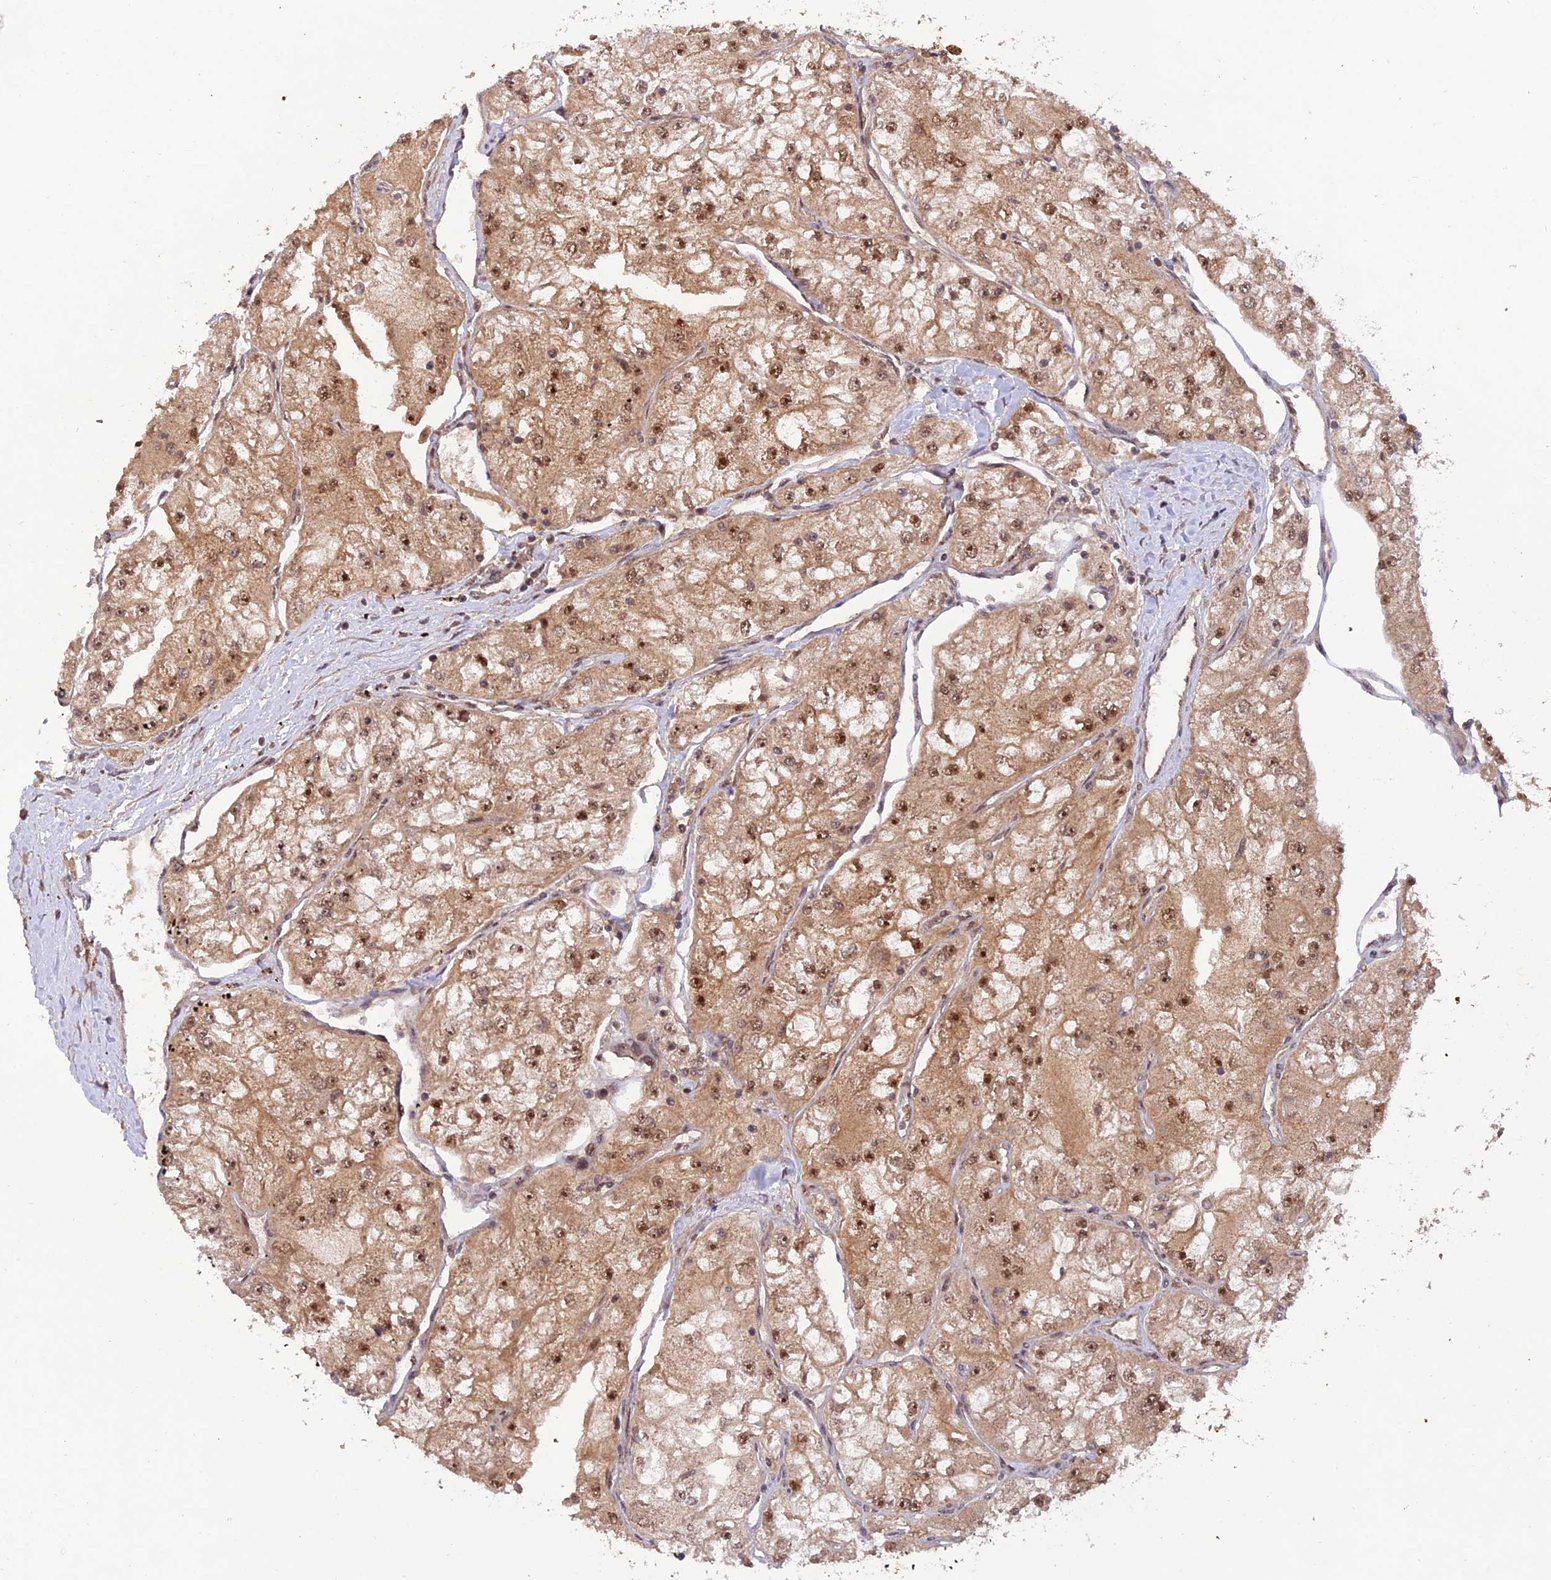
{"staining": {"intensity": "moderate", "quantity": ">75%", "location": "cytoplasmic/membranous,nuclear"}, "tissue": "renal cancer", "cell_type": "Tumor cells", "image_type": "cancer", "snomed": [{"axis": "morphology", "description": "Adenocarcinoma, NOS"}, {"axis": "topography", "description": "Kidney"}], "caption": "Protein positivity by immunohistochemistry (IHC) reveals moderate cytoplasmic/membranous and nuclear positivity in approximately >75% of tumor cells in renal adenocarcinoma. (brown staining indicates protein expression, while blue staining denotes nuclei).", "gene": "REV1", "patient": {"sex": "female", "age": 72}}